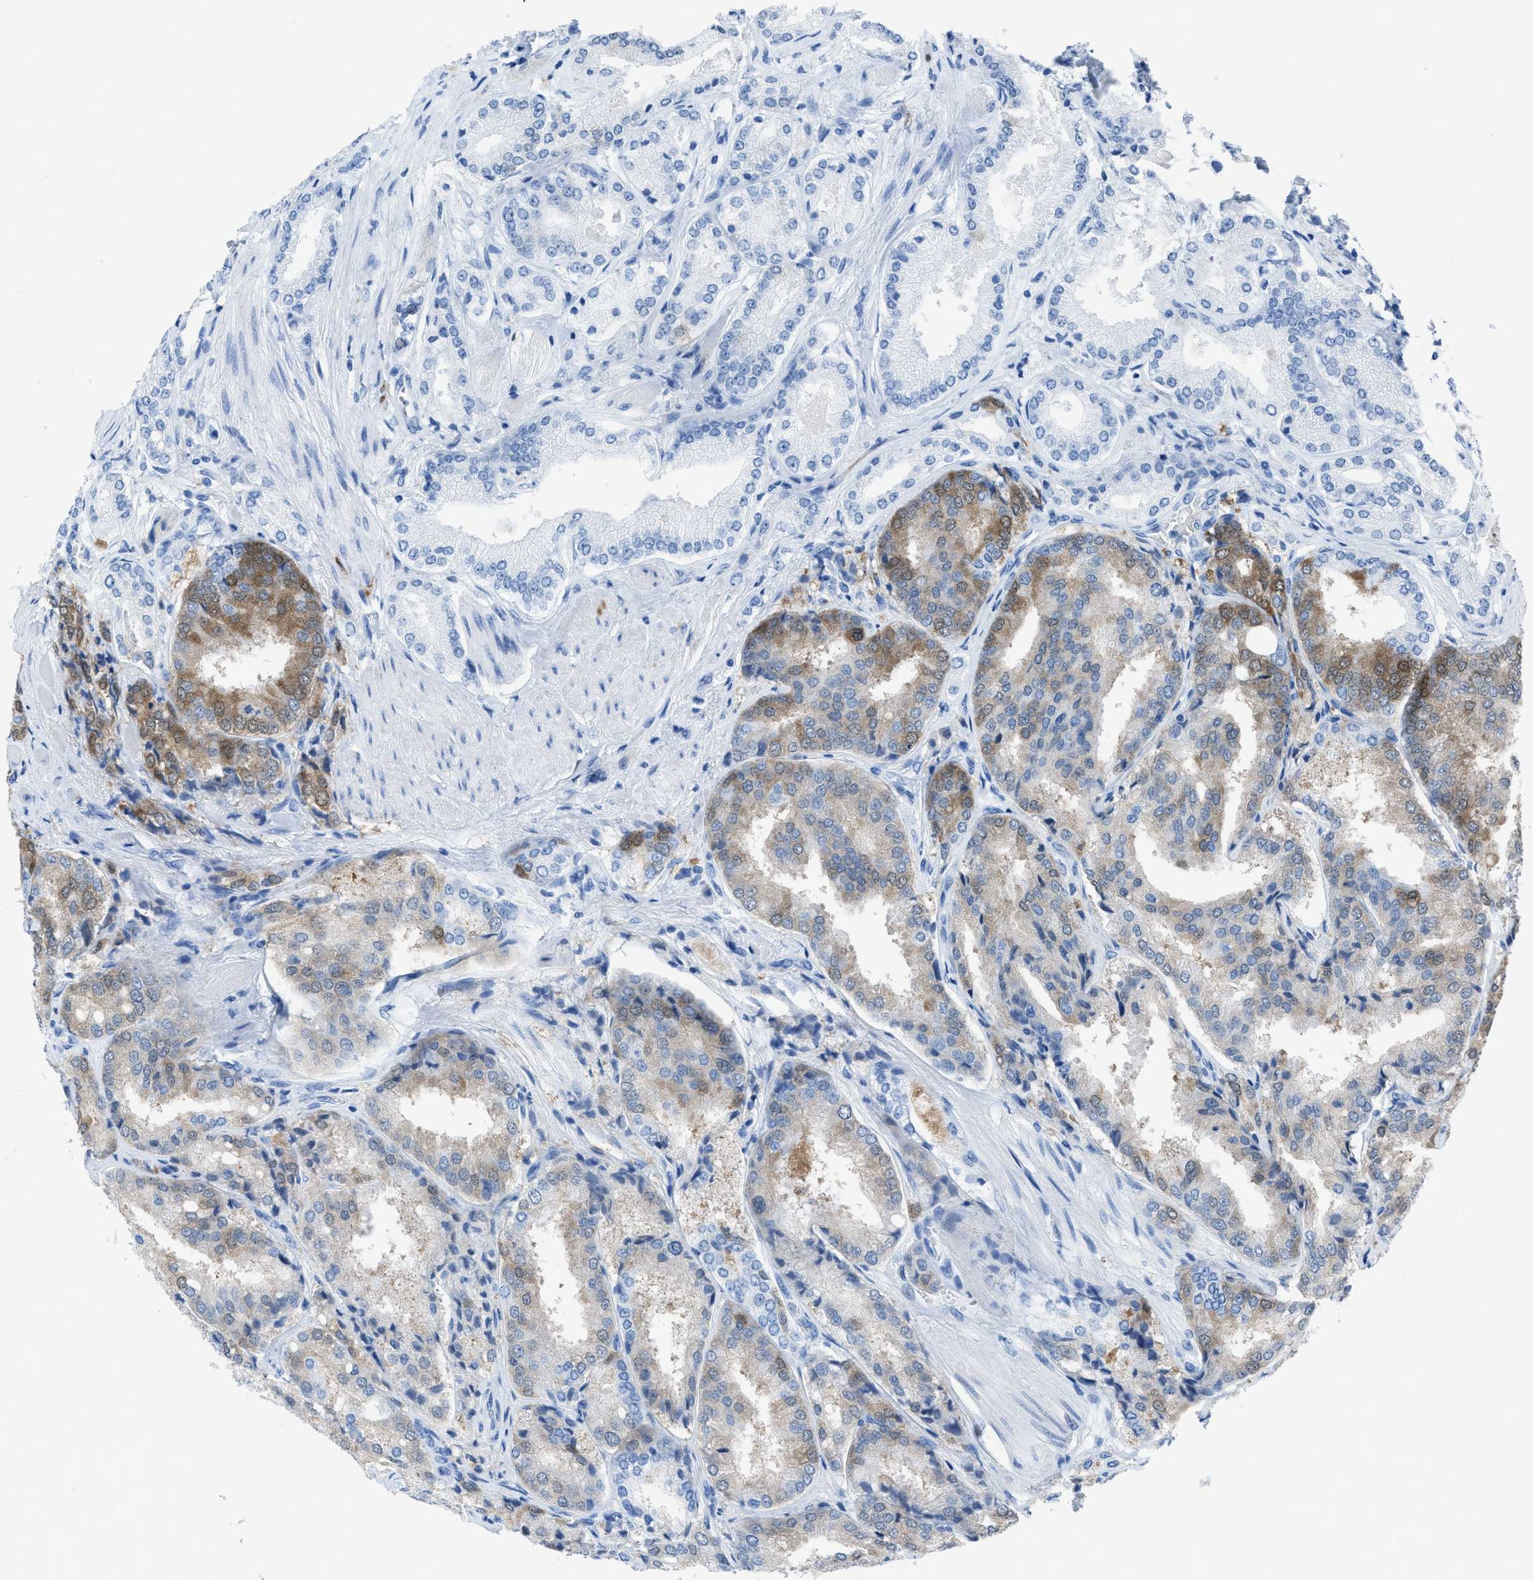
{"staining": {"intensity": "moderate", "quantity": "25%-75%", "location": "cytoplasmic/membranous"}, "tissue": "prostate cancer", "cell_type": "Tumor cells", "image_type": "cancer", "snomed": [{"axis": "morphology", "description": "Adenocarcinoma, High grade"}, {"axis": "topography", "description": "Prostate"}], "caption": "Human prostate cancer stained for a protein (brown) shows moderate cytoplasmic/membranous positive staining in about 25%-75% of tumor cells.", "gene": "CDKN2A", "patient": {"sex": "male", "age": 50}}